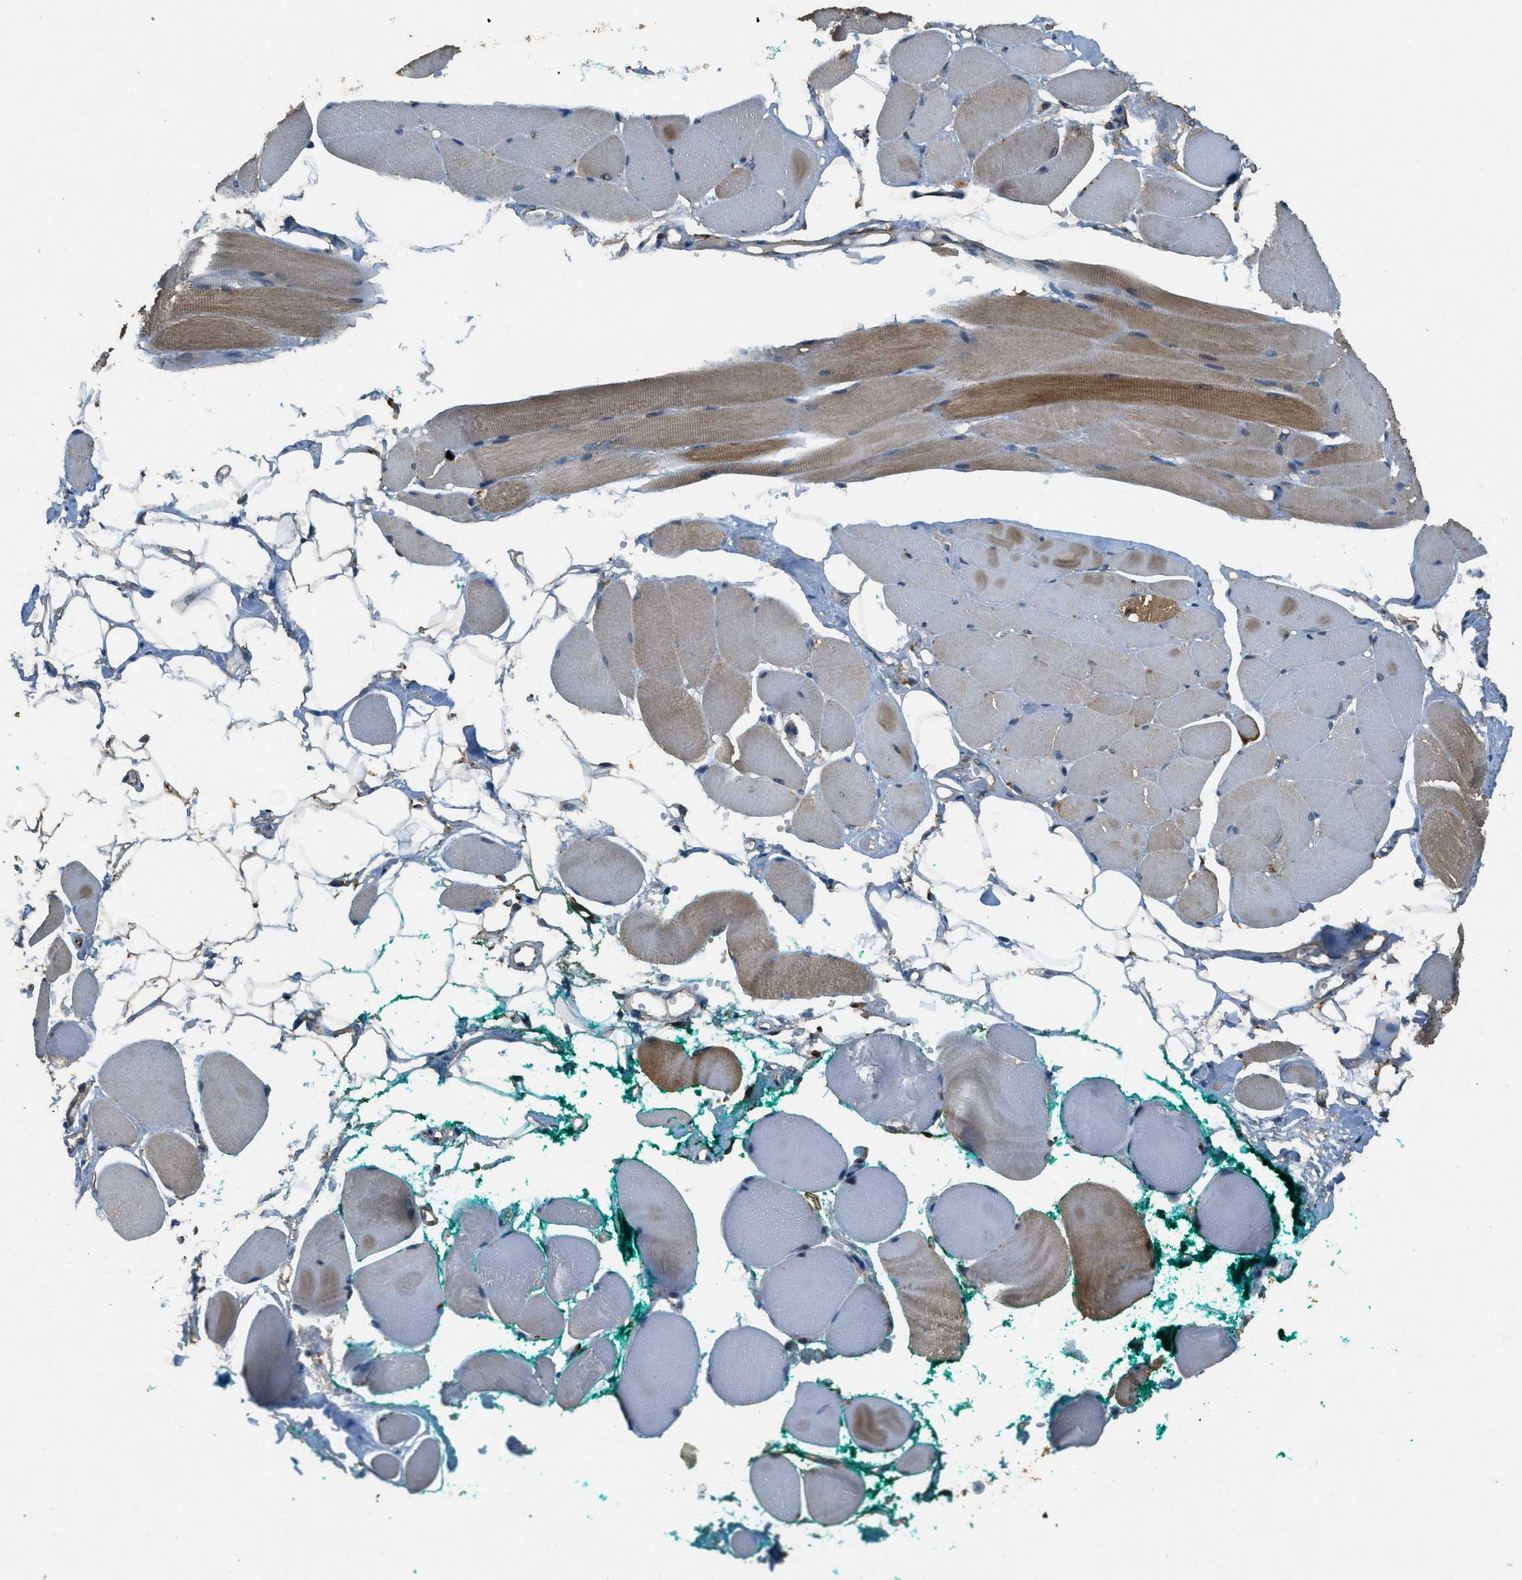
{"staining": {"intensity": "strong", "quantity": "25%-75%", "location": "cytoplasmic/membranous"}, "tissue": "skeletal muscle", "cell_type": "Myocytes", "image_type": "normal", "snomed": [{"axis": "morphology", "description": "Normal tissue, NOS"}, {"axis": "topography", "description": "Skeletal muscle"}, {"axis": "topography", "description": "Peripheral nerve tissue"}], "caption": "Brown immunohistochemical staining in benign human skeletal muscle exhibits strong cytoplasmic/membranous positivity in approximately 25%-75% of myocytes. (IHC, brightfield microscopy, high magnification).", "gene": "OSMR", "patient": {"sex": "female", "age": 84}}